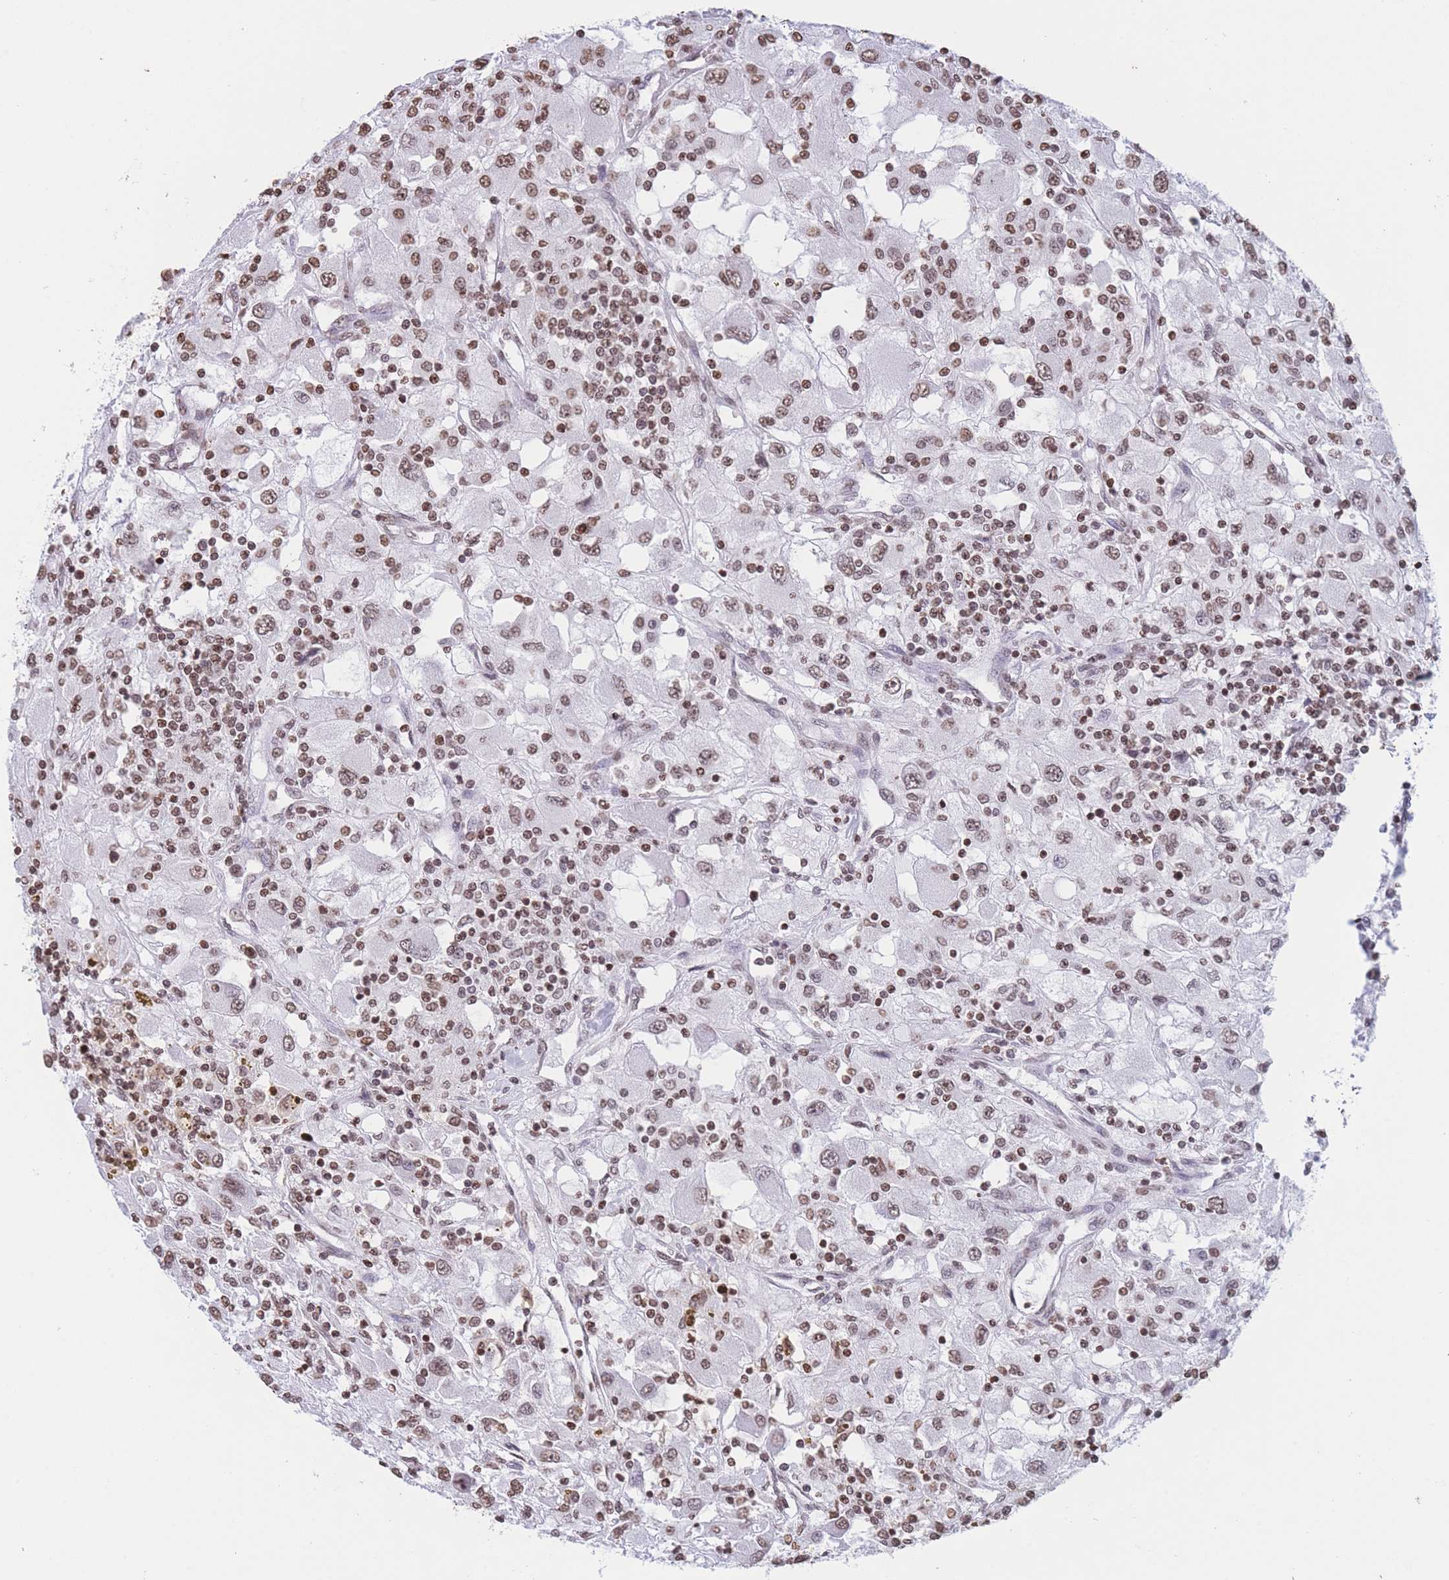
{"staining": {"intensity": "moderate", "quantity": ">75%", "location": "nuclear"}, "tissue": "renal cancer", "cell_type": "Tumor cells", "image_type": "cancer", "snomed": [{"axis": "morphology", "description": "Adenocarcinoma, NOS"}, {"axis": "topography", "description": "Kidney"}], "caption": "Immunohistochemistry of human renal adenocarcinoma shows medium levels of moderate nuclear staining in about >75% of tumor cells.", "gene": "H2BC11", "patient": {"sex": "female", "age": 67}}